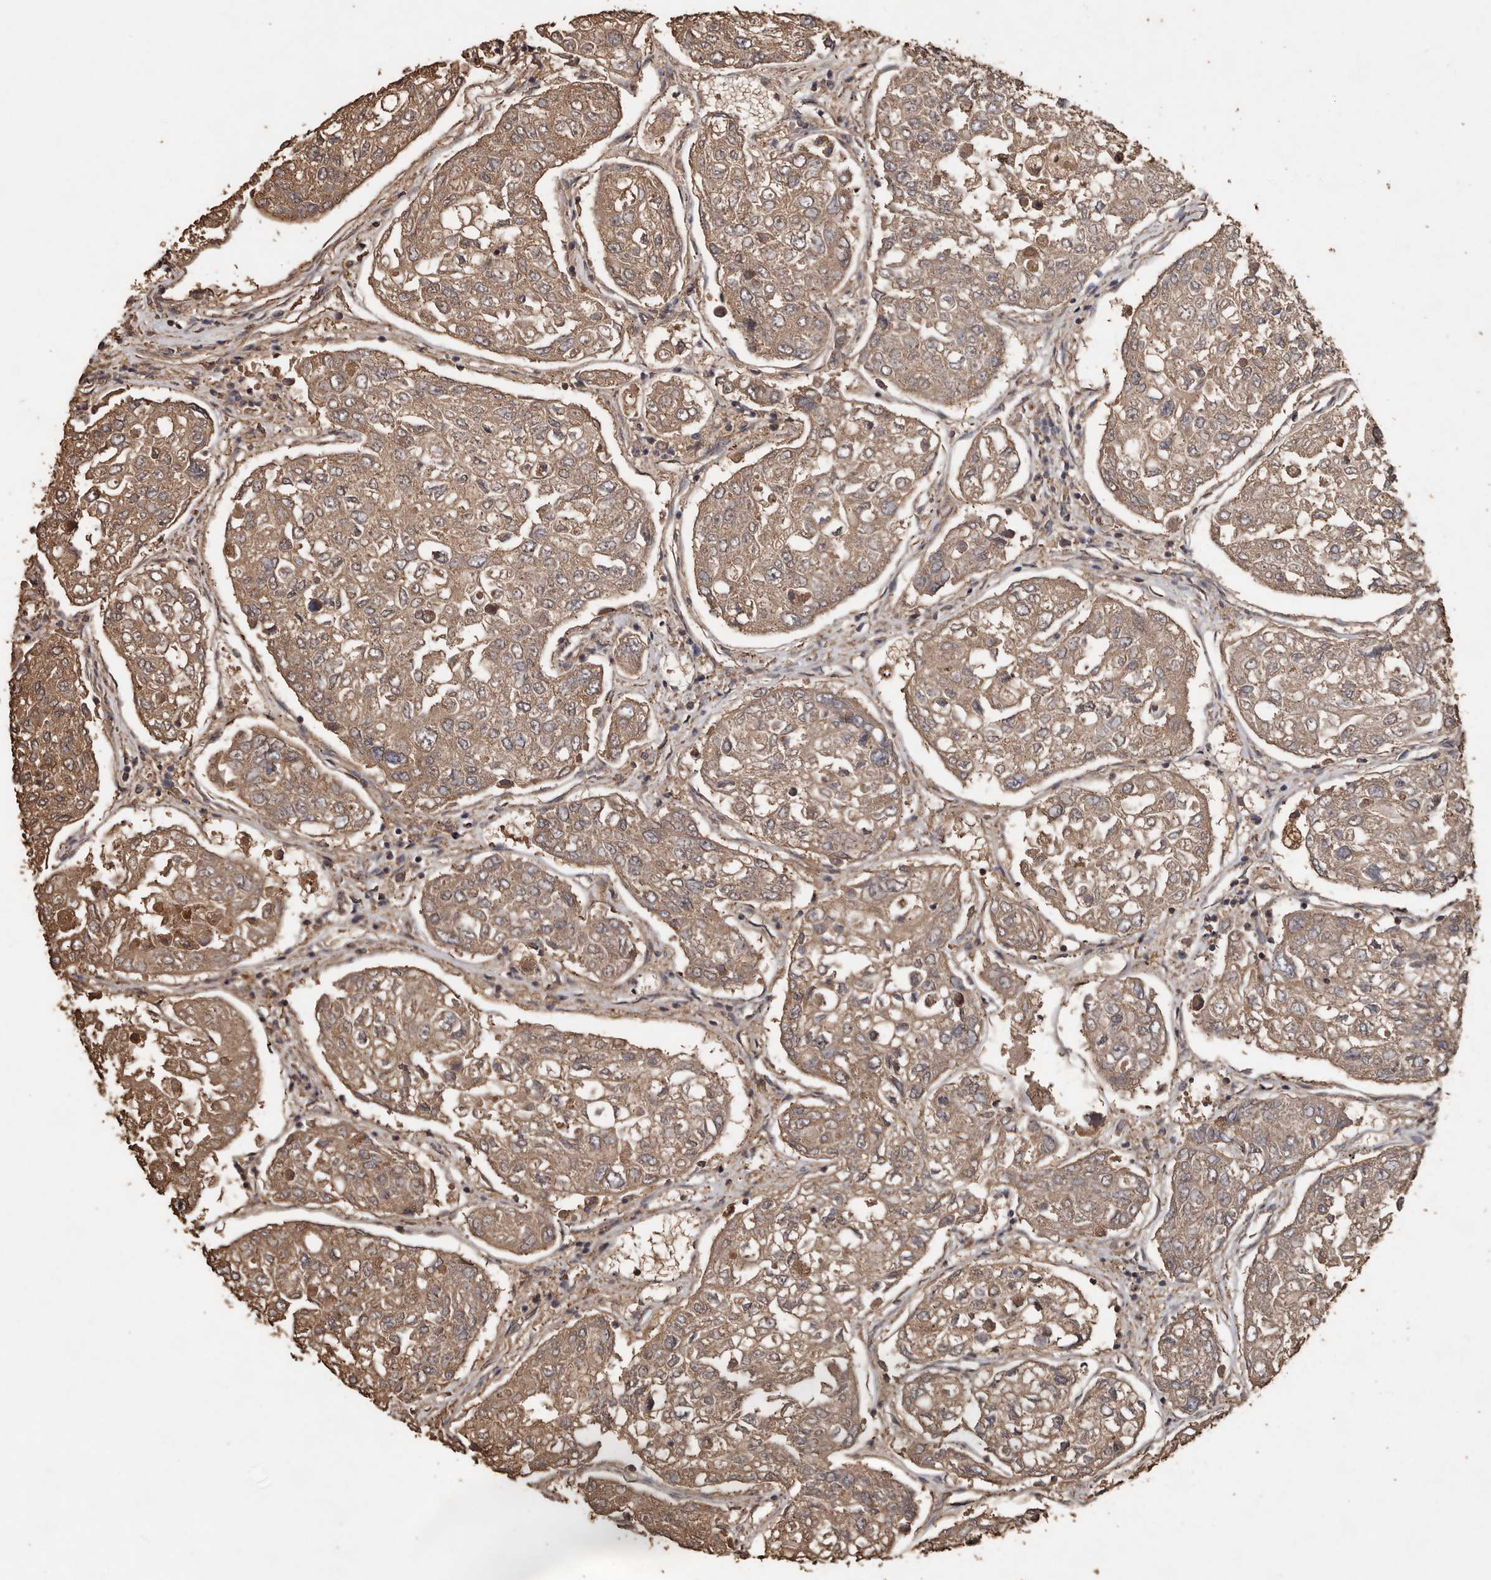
{"staining": {"intensity": "weak", "quantity": ">75%", "location": "cytoplasmic/membranous"}, "tissue": "urothelial cancer", "cell_type": "Tumor cells", "image_type": "cancer", "snomed": [{"axis": "morphology", "description": "Urothelial carcinoma, High grade"}, {"axis": "topography", "description": "Lymph node"}, {"axis": "topography", "description": "Urinary bladder"}], "caption": "Urothelial cancer stained with IHC shows weak cytoplasmic/membranous staining in about >75% of tumor cells. (DAB (3,3'-diaminobenzidine) IHC, brown staining for protein, blue staining for nuclei).", "gene": "RANBP17", "patient": {"sex": "male", "age": 51}}